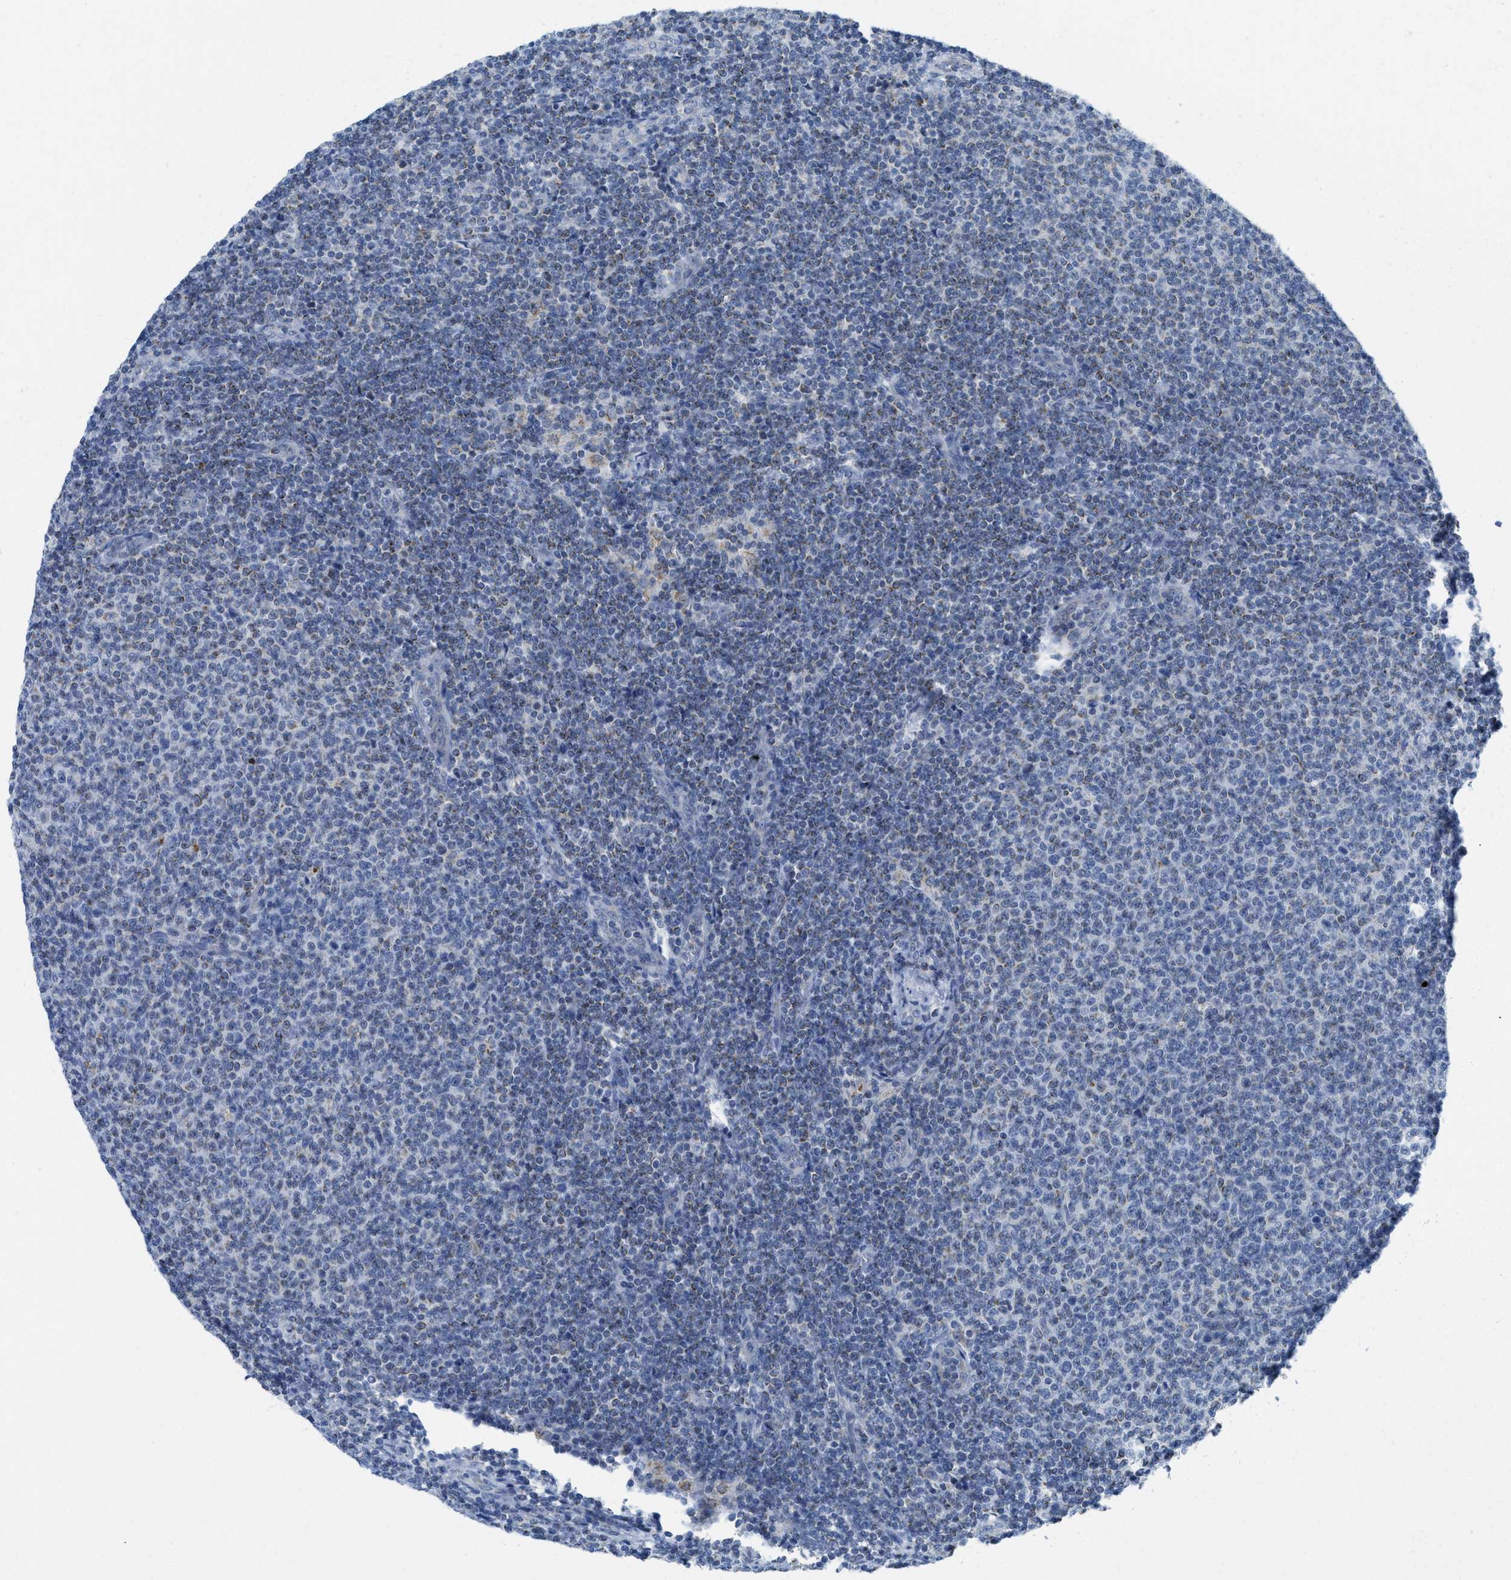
{"staining": {"intensity": "negative", "quantity": "none", "location": "none"}, "tissue": "lymphoma", "cell_type": "Tumor cells", "image_type": "cancer", "snomed": [{"axis": "morphology", "description": "Malignant lymphoma, non-Hodgkin's type, Low grade"}, {"axis": "topography", "description": "Lymph node"}], "caption": "IHC histopathology image of lymphoma stained for a protein (brown), which demonstrates no staining in tumor cells.", "gene": "GATD3", "patient": {"sex": "male", "age": 66}}